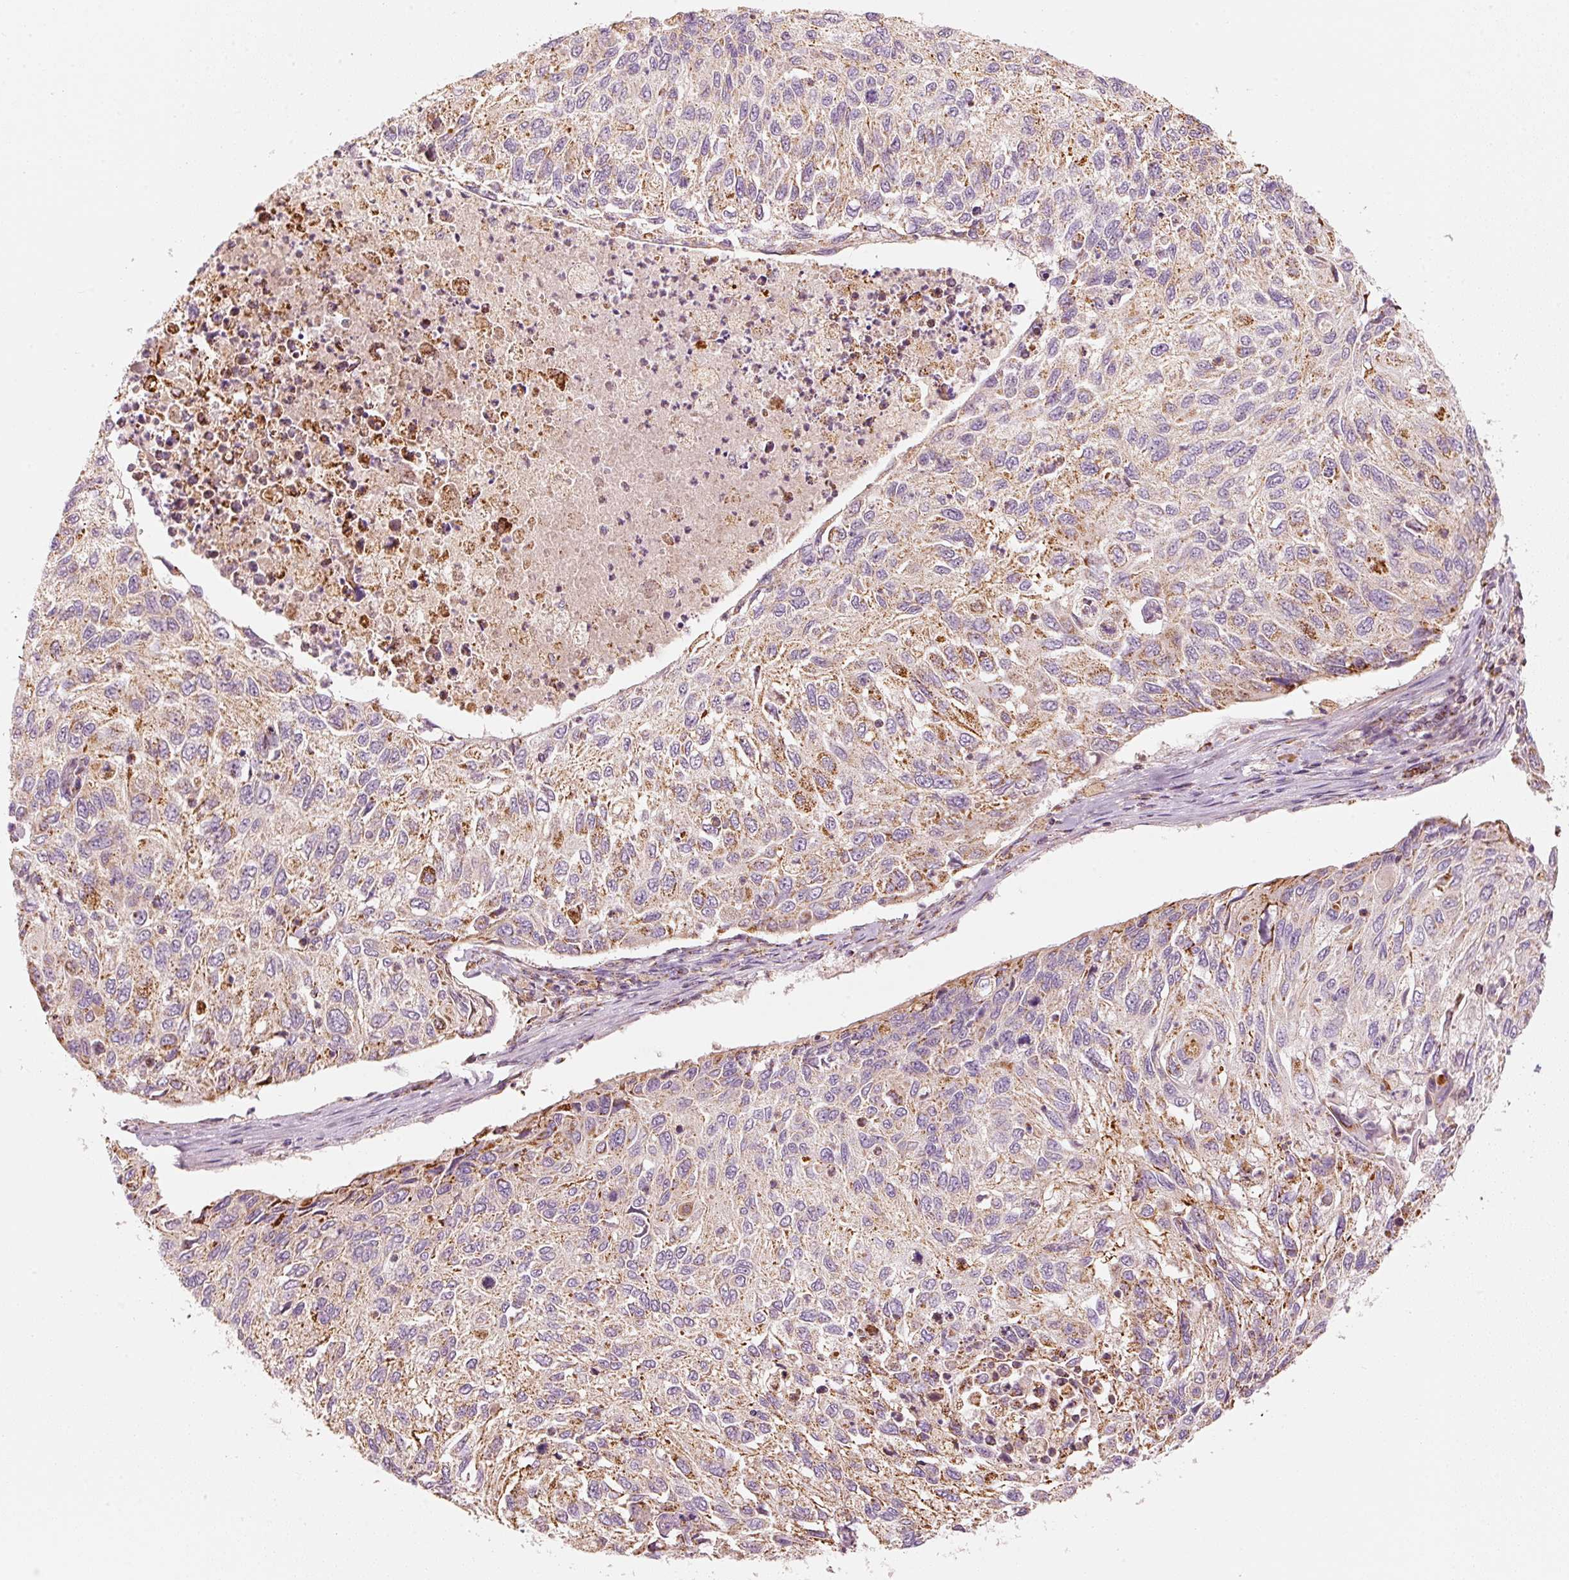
{"staining": {"intensity": "moderate", "quantity": "25%-75%", "location": "cytoplasmic/membranous"}, "tissue": "cervical cancer", "cell_type": "Tumor cells", "image_type": "cancer", "snomed": [{"axis": "morphology", "description": "Squamous cell carcinoma, NOS"}, {"axis": "topography", "description": "Cervix"}], "caption": "Immunohistochemistry image of cervical squamous cell carcinoma stained for a protein (brown), which reveals medium levels of moderate cytoplasmic/membranous positivity in approximately 25%-75% of tumor cells.", "gene": "C17orf98", "patient": {"sex": "female", "age": 70}}